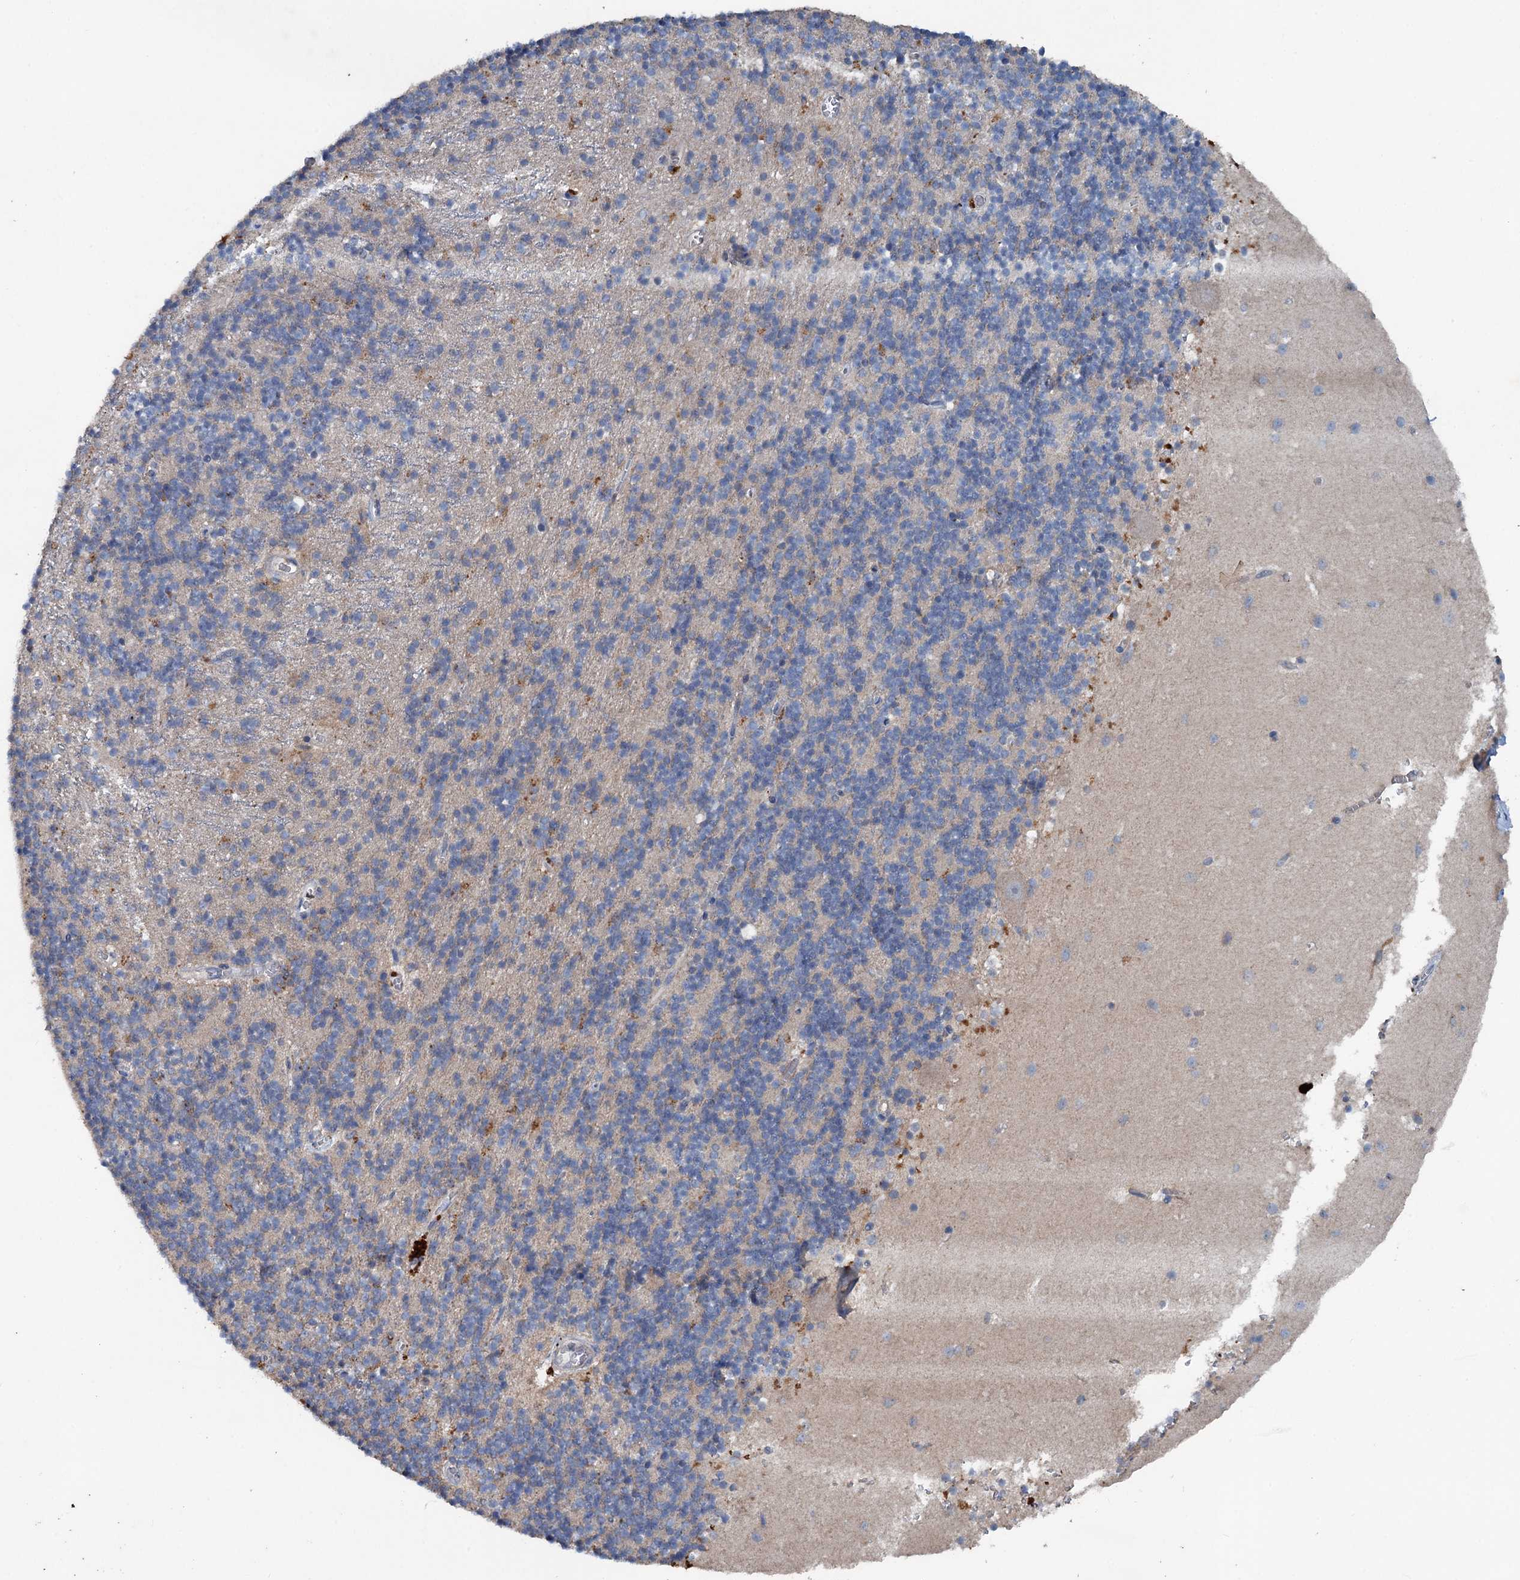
{"staining": {"intensity": "negative", "quantity": "none", "location": "none"}, "tissue": "cerebellum", "cell_type": "Cells in granular layer", "image_type": "normal", "snomed": [{"axis": "morphology", "description": "Normal tissue, NOS"}, {"axis": "topography", "description": "Cerebellum"}], "caption": "Histopathology image shows no significant protein positivity in cells in granular layer of normal cerebellum. The staining is performed using DAB brown chromogen with nuclei counter-stained in using hematoxylin.", "gene": "TAPBPL", "patient": {"sex": "male", "age": 54}}